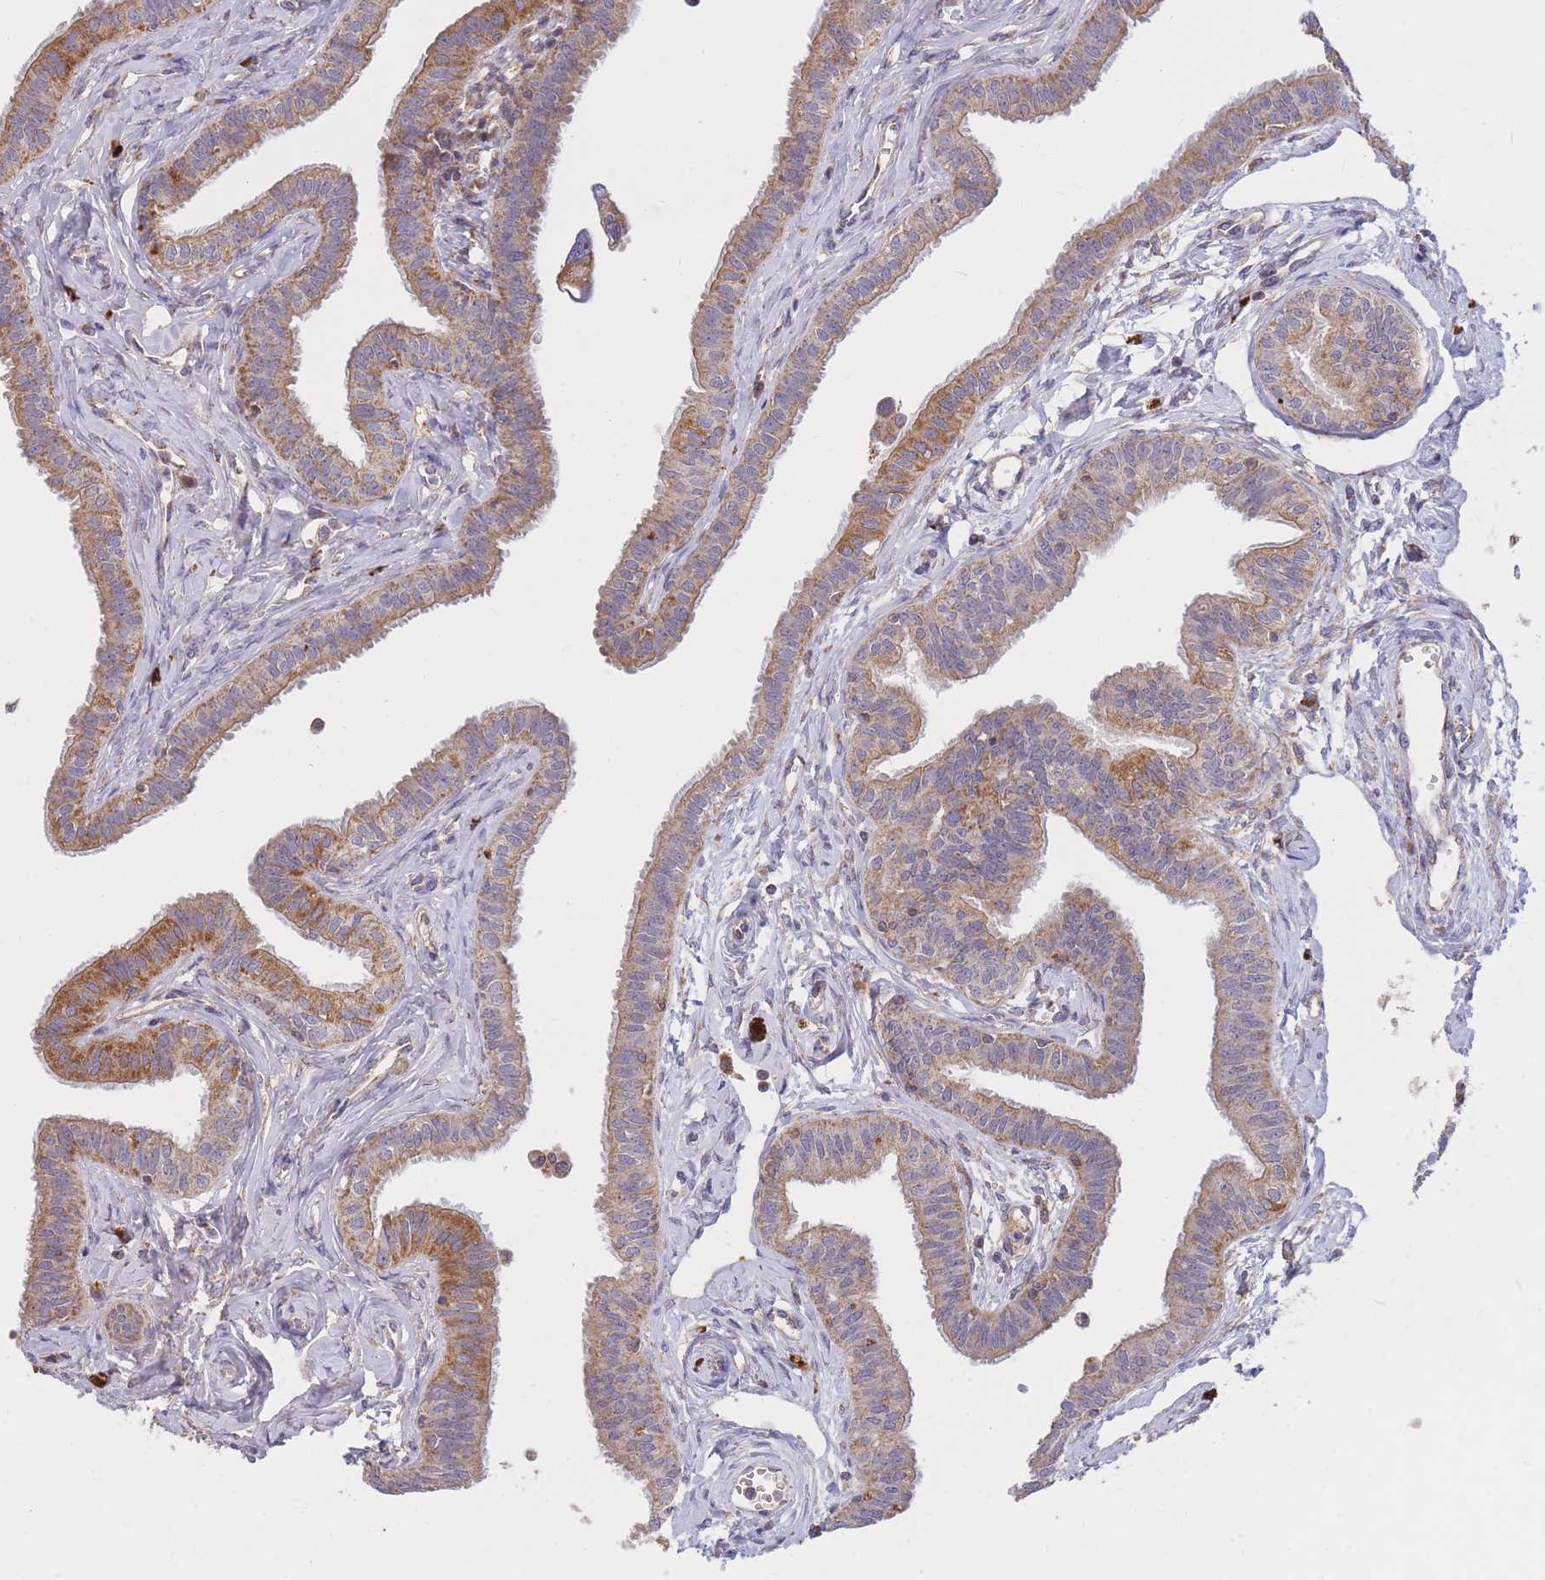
{"staining": {"intensity": "moderate", "quantity": ">75%", "location": "cytoplasmic/membranous"}, "tissue": "fallopian tube", "cell_type": "Glandular cells", "image_type": "normal", "snomed": [{"axis": "morphology", "description": "Normal tissue, NOS"}, {"axis": "morphology", "description": "Carcinoma, NOS"}, {"axis": "topography", "description": "Fallopian tube"}, {"axis": "topography", "description": "Ovary"}], "caption": "Benign fallopian tube was stained to show a protein in brown. There is medium levels of moderate cytoplasmic/membranous positivity in about >75% of glandular cells. Ihc stains the protein in brown and the nuclei are stained blue.", "gene": "PTPMT1", "patient": {"sex": "female", "age": 59}}